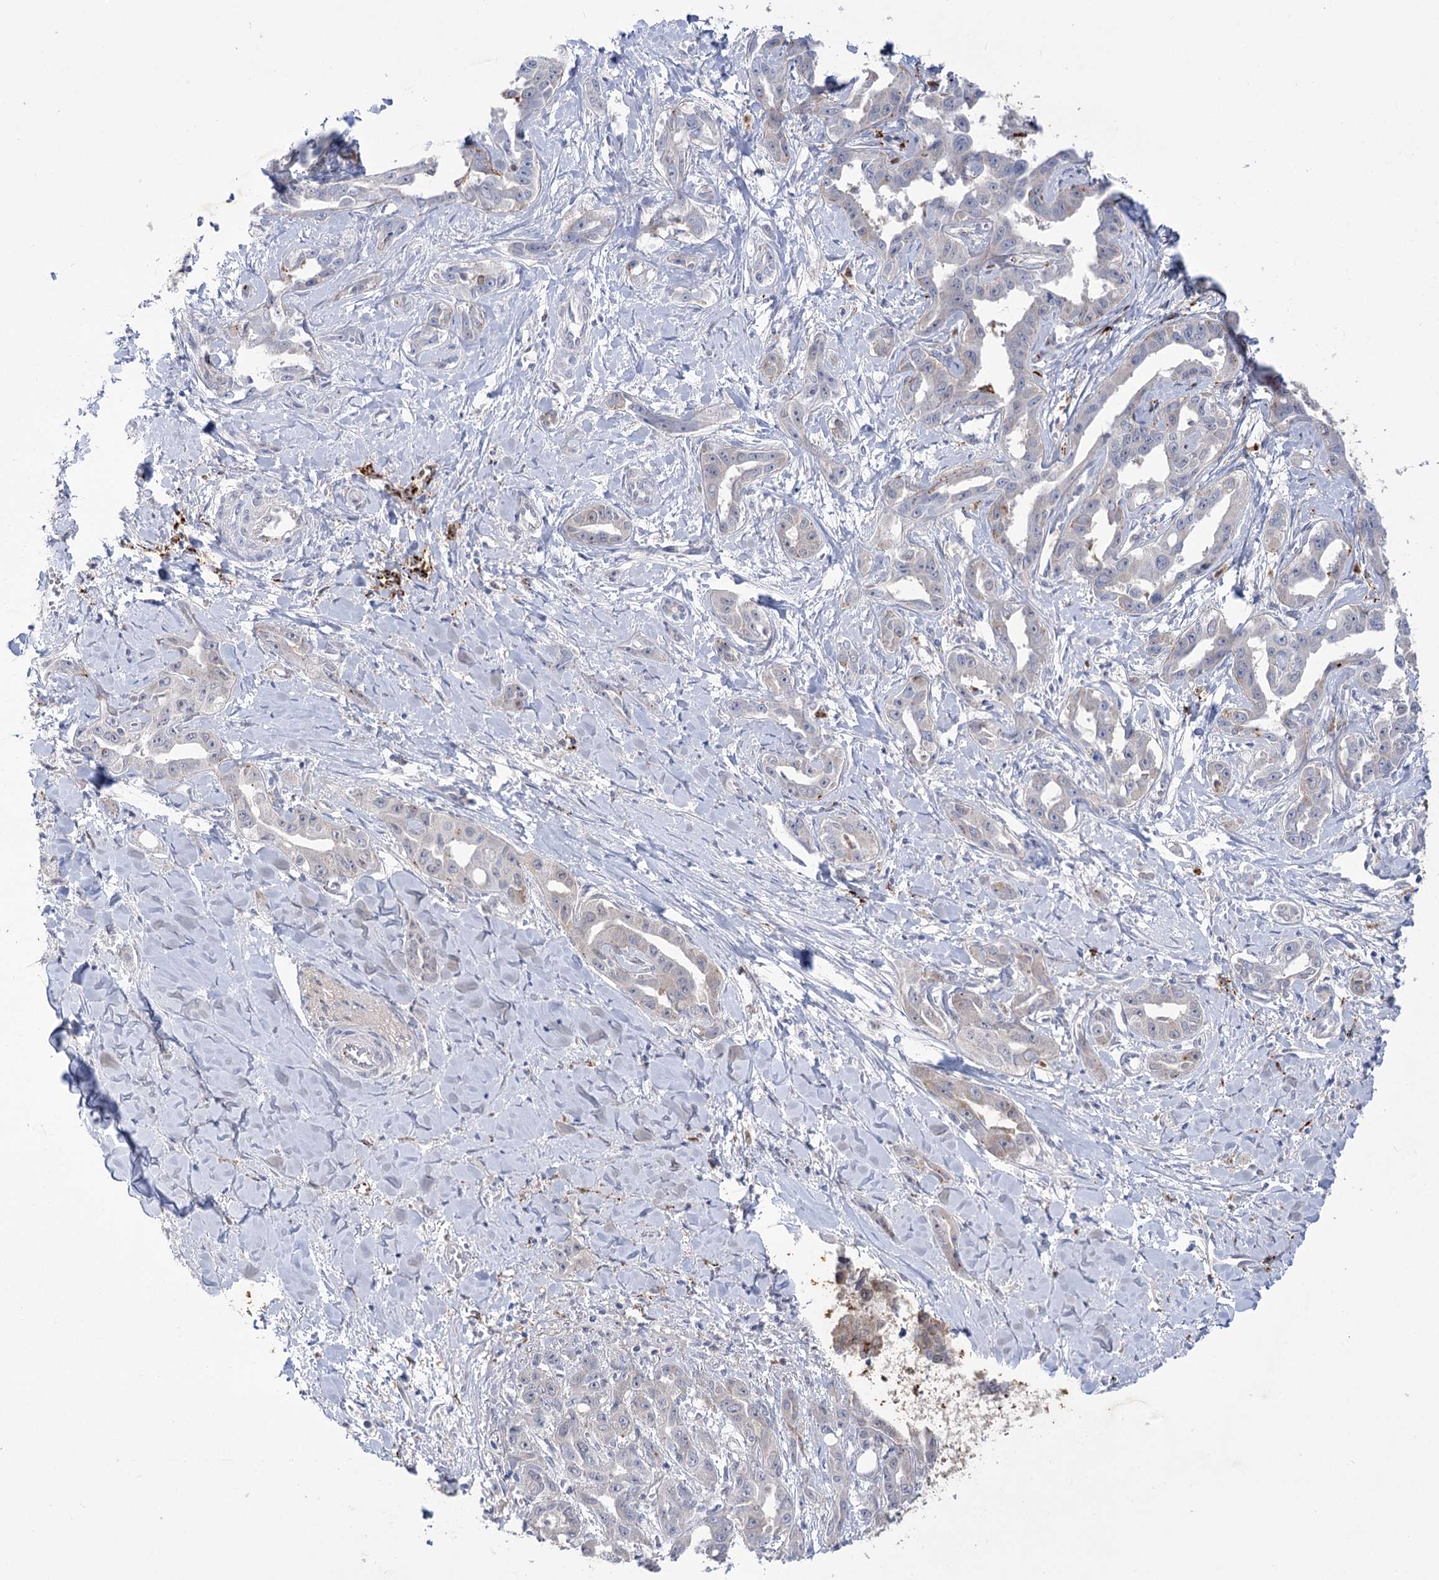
{"staining": {"intensity": "negative", "quantity": "none", "location": "none"}, "tissue": "liver cancer", "cell_type": "Tumor cells", "image_type": "cancer", "snomed": [{"axis": "morphology", "description": "Cholangiocarcinoma"}, {"axis": "topography", "description": "Liver"}], "caption": "The IHC image has no significant expression in tumor cells of liver cancer (cholangiocarcinoma) tissue. Brightfield microscopy of immunohistochemistry (IHC) stained with DAB (brown) and hematoxylin (blue), captured at high magnification.", "gene": "SIAE", "patient": {"sex": "male", "age": 59}}